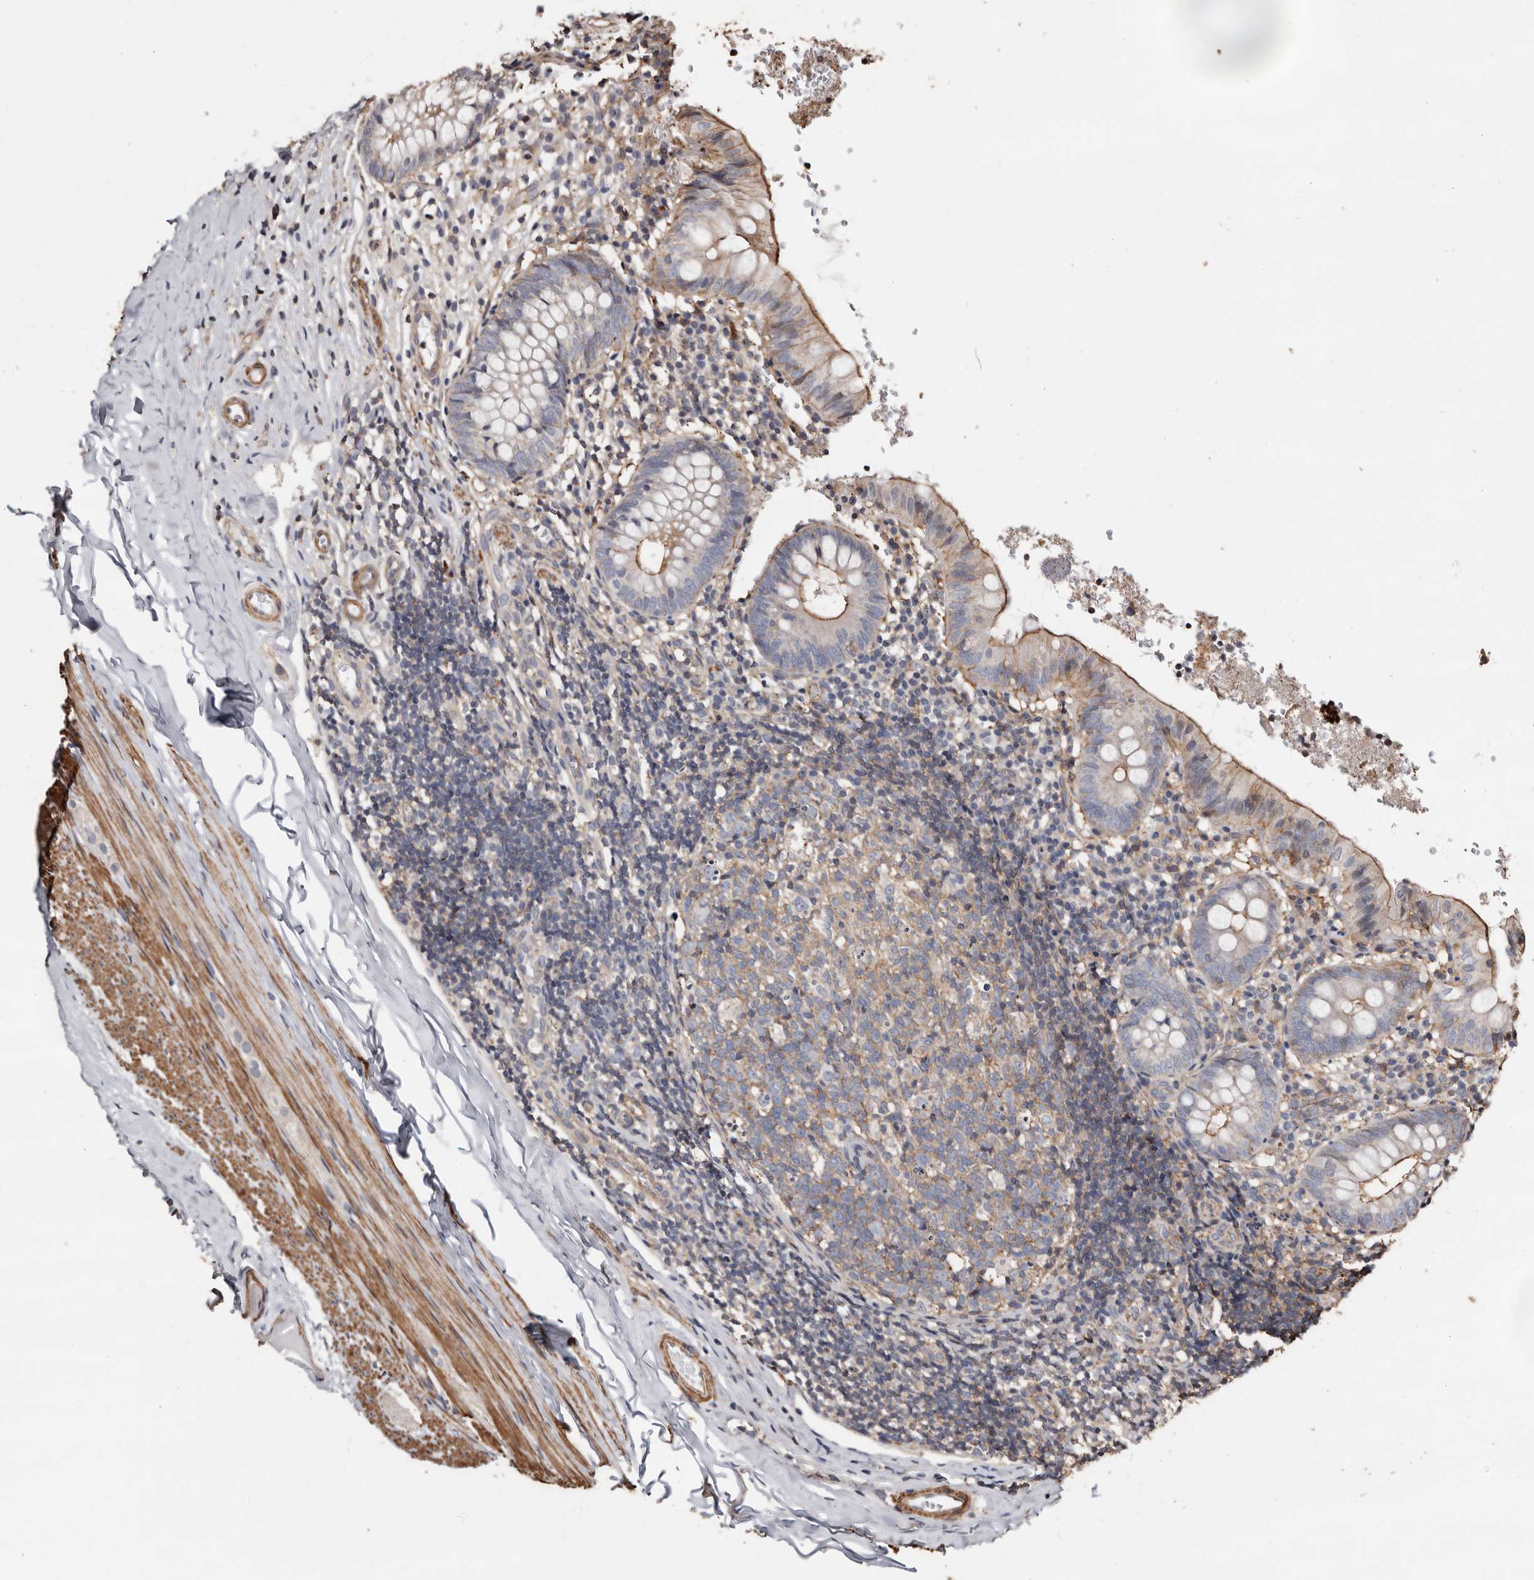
{"staining": {"intensity": "moderate", "quantity": "<25%", "location": "cytoplasmic/membranous"}, "tissue": "appendix", "cell_type": "Glandular cells", "image_type": "normal", "snomed": [{"axis": "morphology", "description": "Normal tissue, NOS"}, {"axis": "topography", "description": "Appendix"}], "caption": "IHC histopathology image of benign appendix: appendix stained using IHC displays low levels of moderate protein expression localized specifically in the cytoplasmic/membranous of glandular cells, appearing as a cytoplasmic/membranous brown color.", "gene": "GSK3A", "patient": {"sex": "male", "age": 8}}